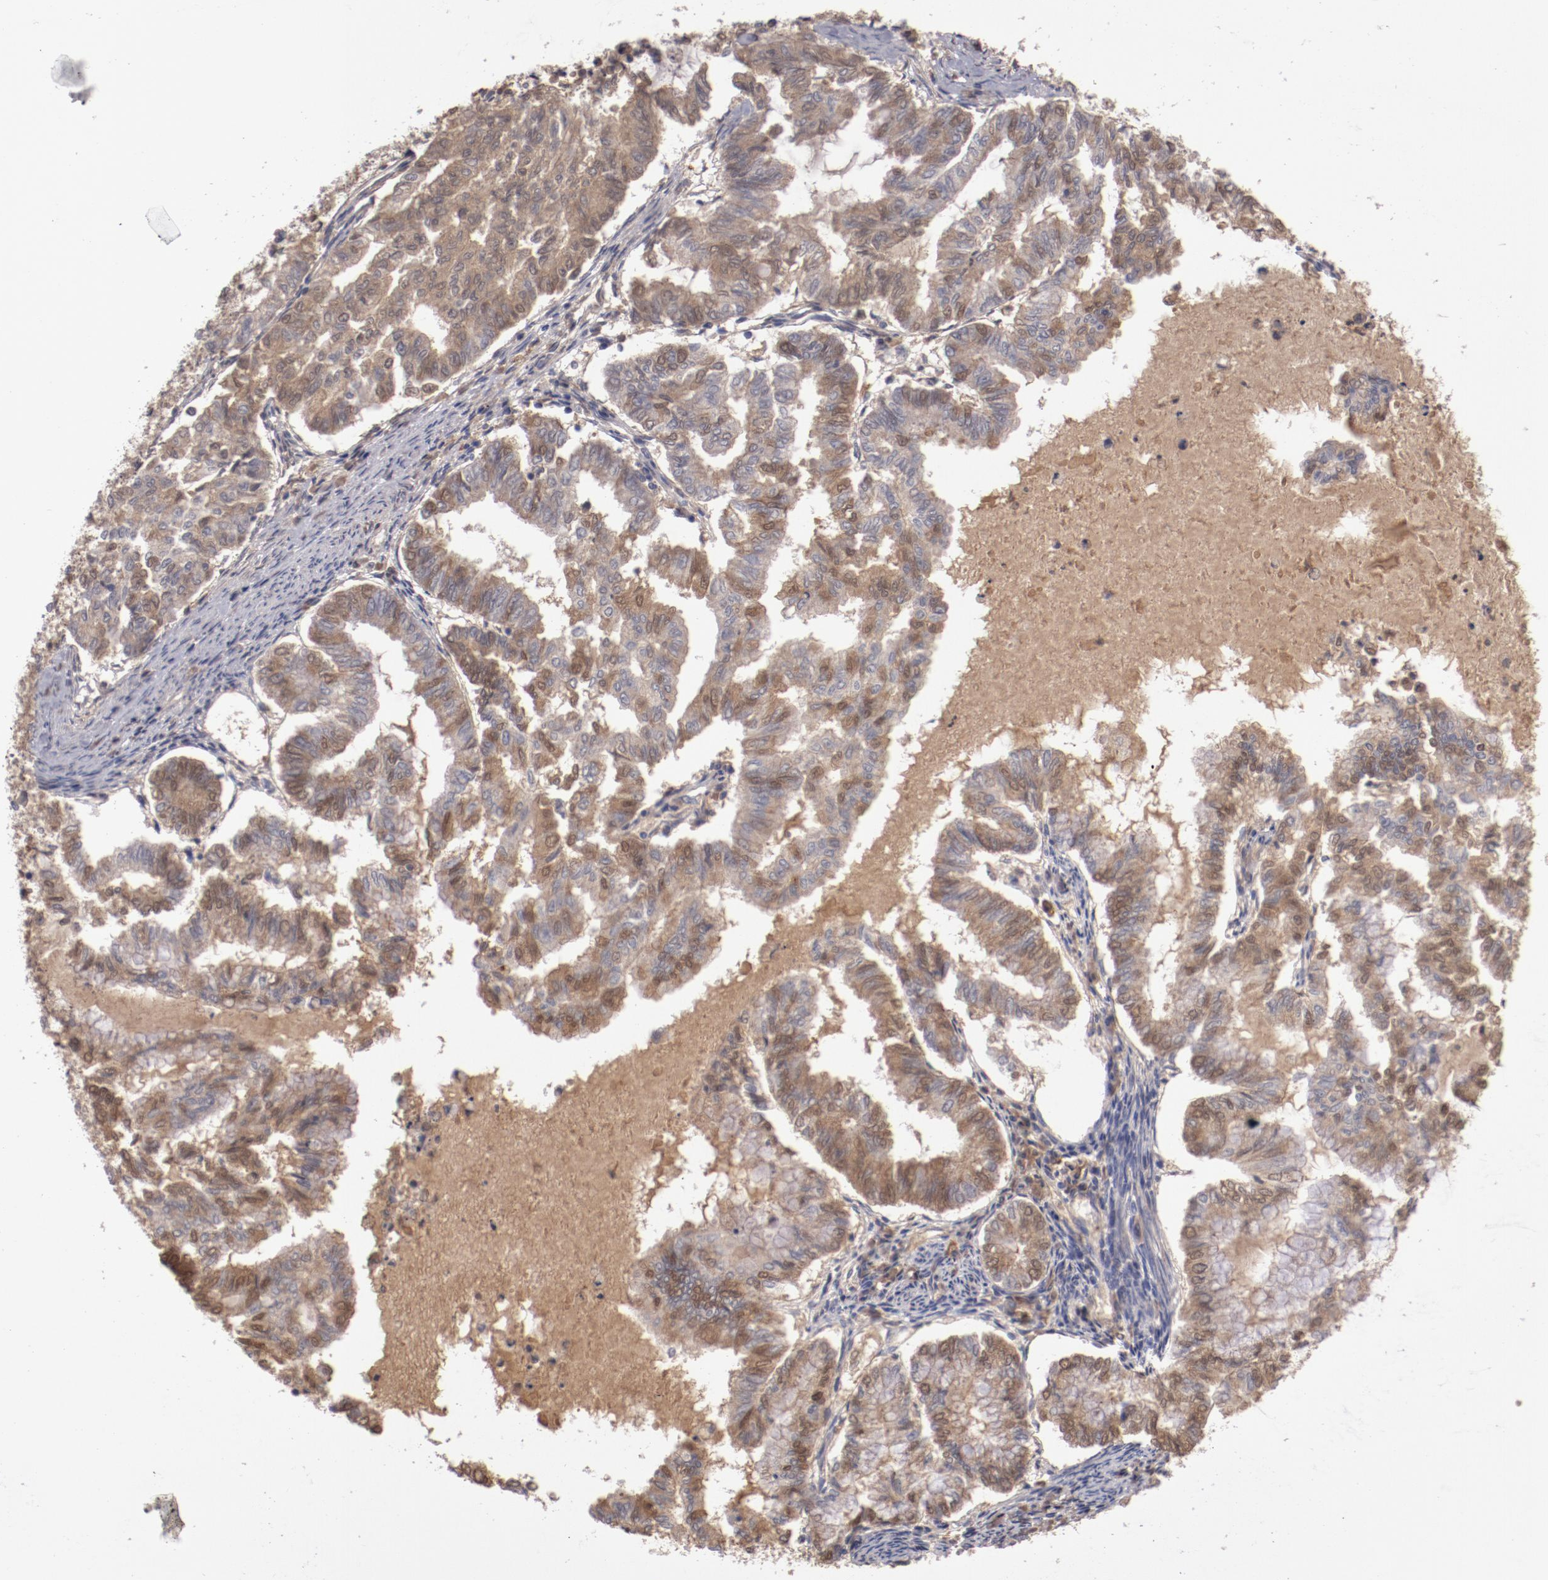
{"staining": {"intensity": "moderate", "quantity": "25%-75%", "location": "cytoplasmic/membranous,nuclear"}, "tissue": "endometrial cancer", "cell_type": "Tumor cells", "image_type": "cancer", "snomed": [{"axis": "morphology", "description": "Adenocarcinoma, NOS"}, {"axis": "topography", "description": "Endometrium"}], "caption": "IHC staining of adenocarcinoma (endometrial), which reveals medium levels of moderate cytoplasmic/membranous and nuclear staining in approximately 25%-75% of tumor cells indicating moderate cytoplasmic/membranous and nuclear protein expression. The staining was performed using DAB (brown) for protein detection and nuclei were counterstained in hematoxylin (blue).", "gene": "CP", "patient": {"sex": "female", "age": 79}}